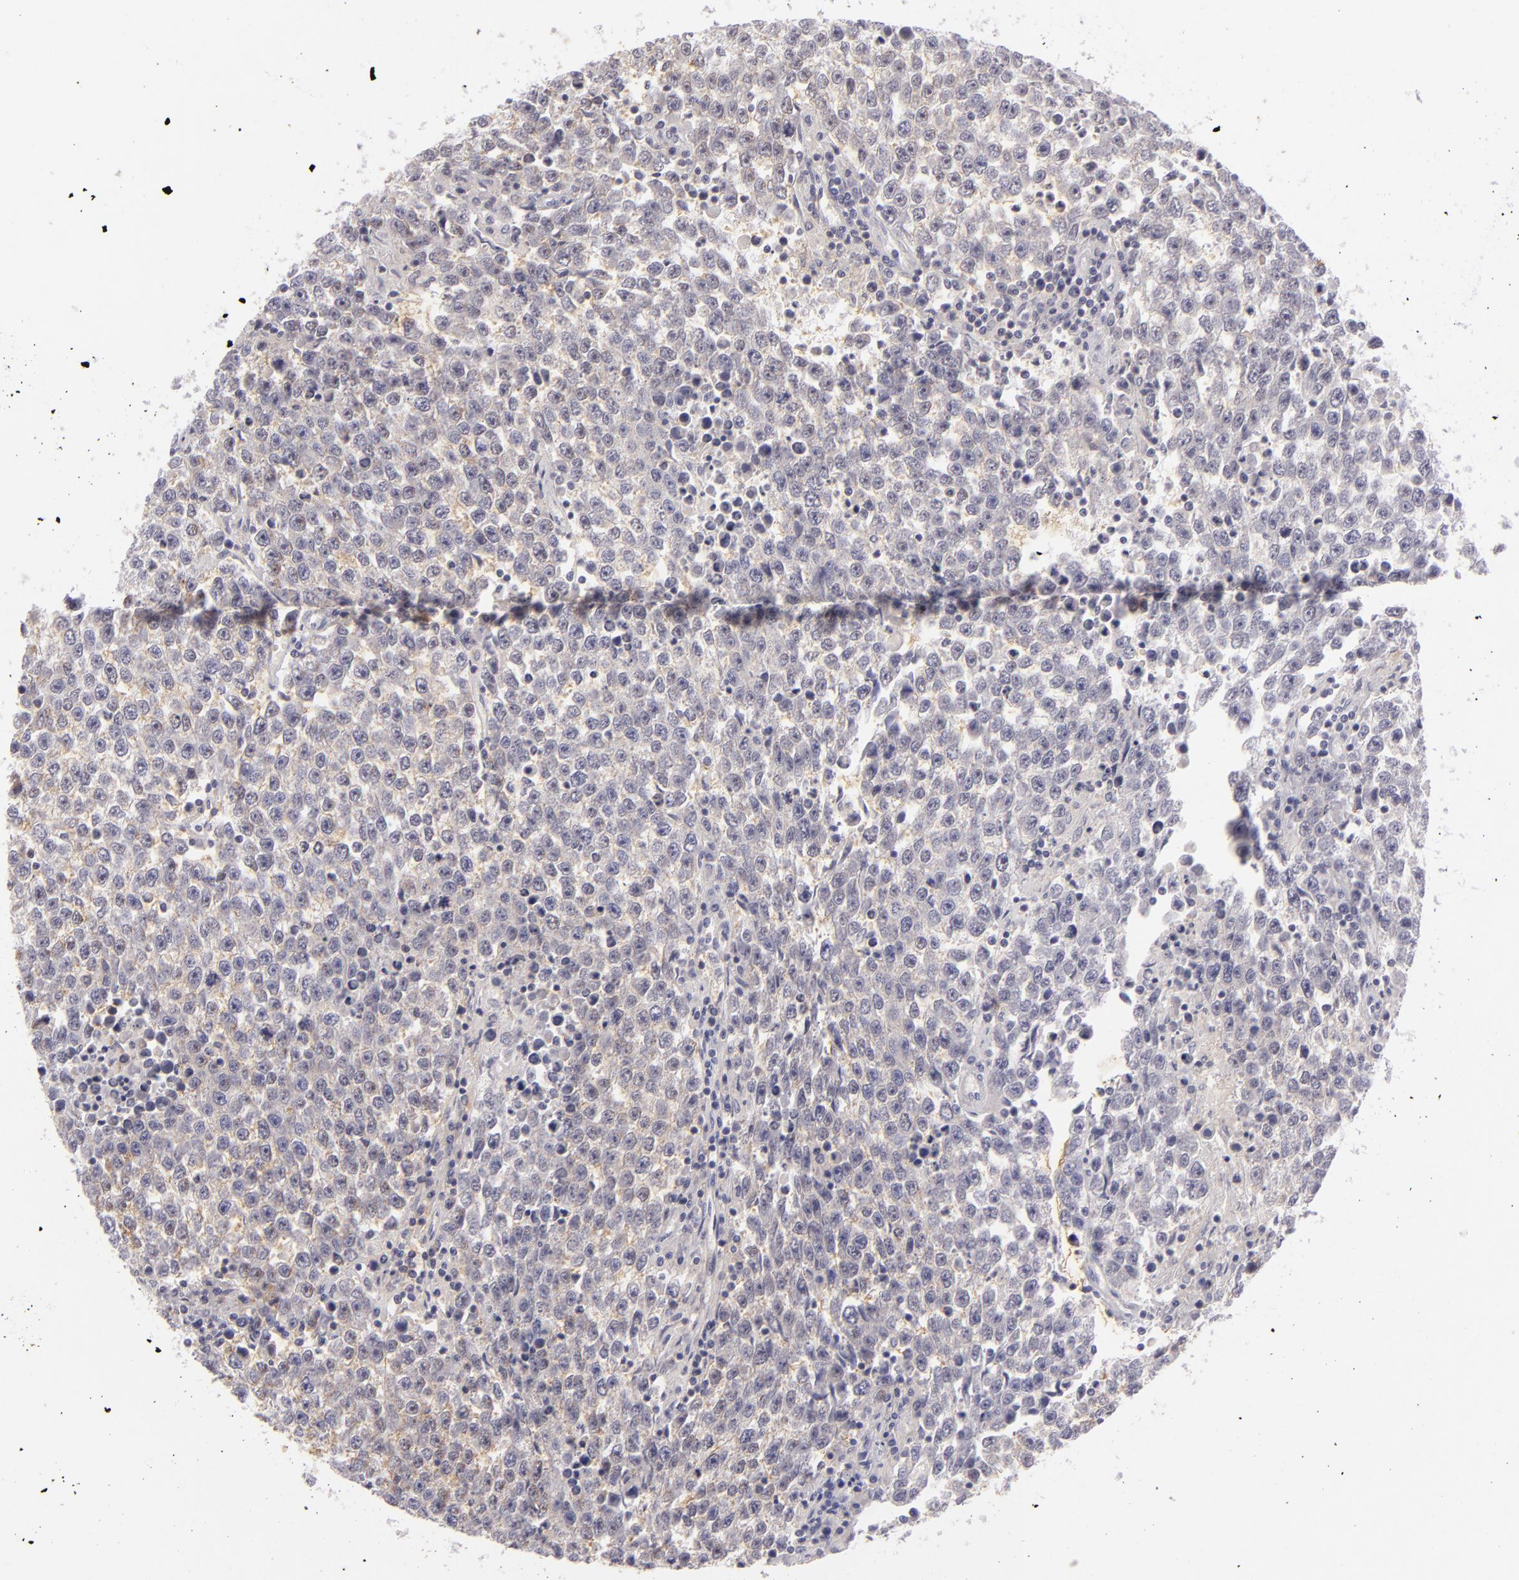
{"staining": {"intensity": "weak", "quantity": "25%-75%", "location": "cytoplasmic/membranous"}, "tissue": "testis cancer", "cell_type": "Tumor cells", "image_type": "cancer", "snomed": [{"axis": "morphology", "description": "Seminoma, NOS"}, {"axis": "topography", "description": "Testis"}], "caption": "This micrograph exhibits testis seminoma stained with immunohistochemistry to label a protein in brown. The cytoplasmic/membranous of tumor cells show weak positivity for the protein. Nuclei are counter-stained blue.", "gene": "TNNC1", "patient": {"sex": "male", "age": 36}}